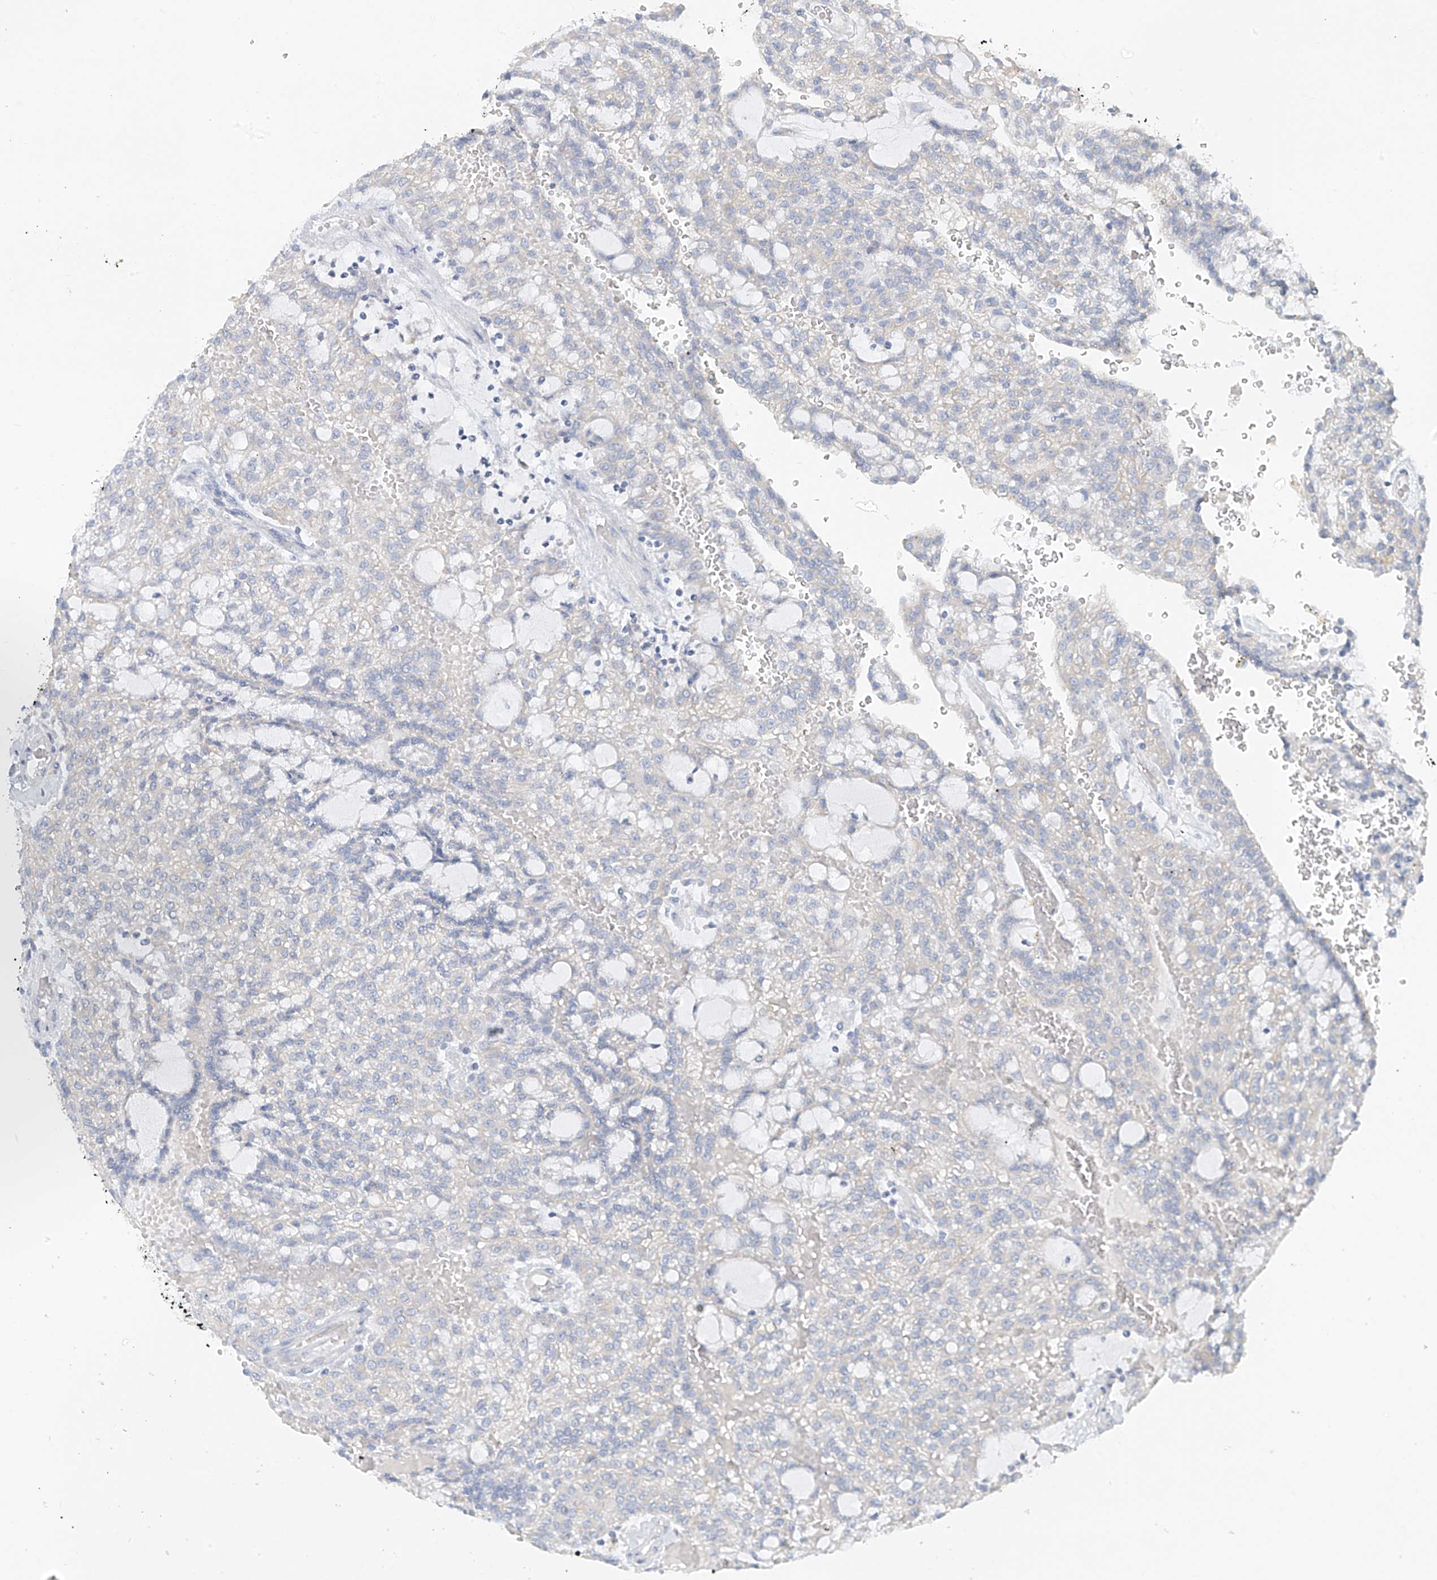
{"staining": {"intensity": "negative", "quantity": "none", "location": "none"}, "tissue": "renal cancer", "cell_type": "Tumor cells", "image_type": "cancer", "snomed": [{"axis": "morphology", "description": "Adenocarcinoma, NOS"}, {"axis": "topography", "description": "Kidney"}], "caption": "Immunohistochemistry image of neoplastic tissue: human renal adenocarcinoma stained with DAB (3,3'-diaminobenzidine) reveals no significant protein positivity in tumor cells.", "gene": "POMGNT2", "patient": {"sex": "male", "age": 63}}